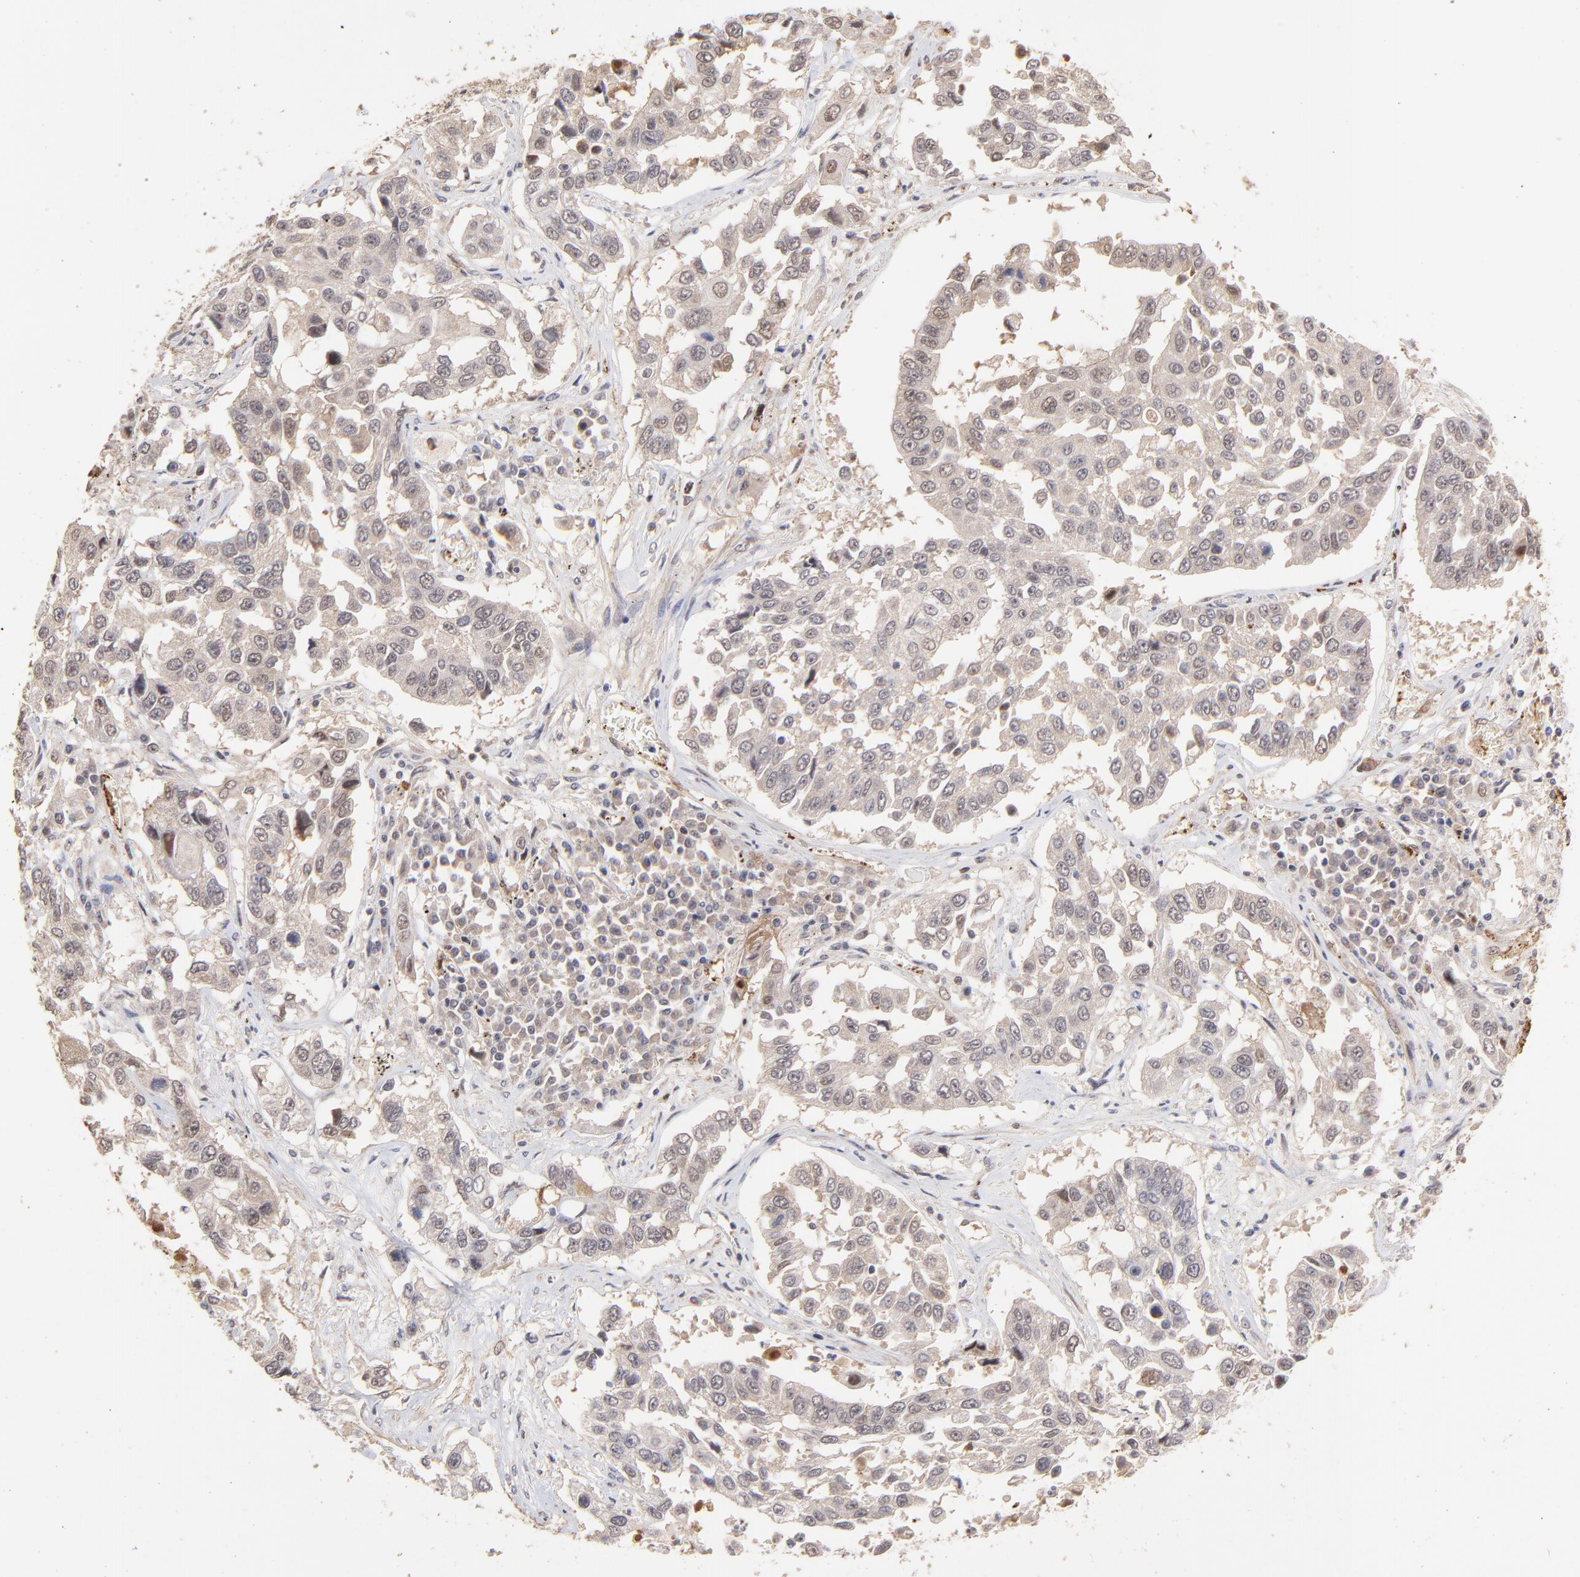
{"staining": {"intensity": "weak", "quantity": "25%-75%", "location": "cytoplasmic/membranous,nuclear"}, "tissue": "lung cancer", "cell_type": "Tumor cells", "image_type": "cancer", "snomed": [{"axis": "morphology", "description": "Squamous cell carcinoma, NOS"}, {"axis": "topography", "description": "Lung"}], "caption": "Lung cancer tissue reveals weak cytoplasmic/membranous and nuclear positivity in about 25%-75% of tumor cells, visualized by immunohistochemistry.", "gene": "PSMD14", "patient": {"sex": "male", "age": 71}}